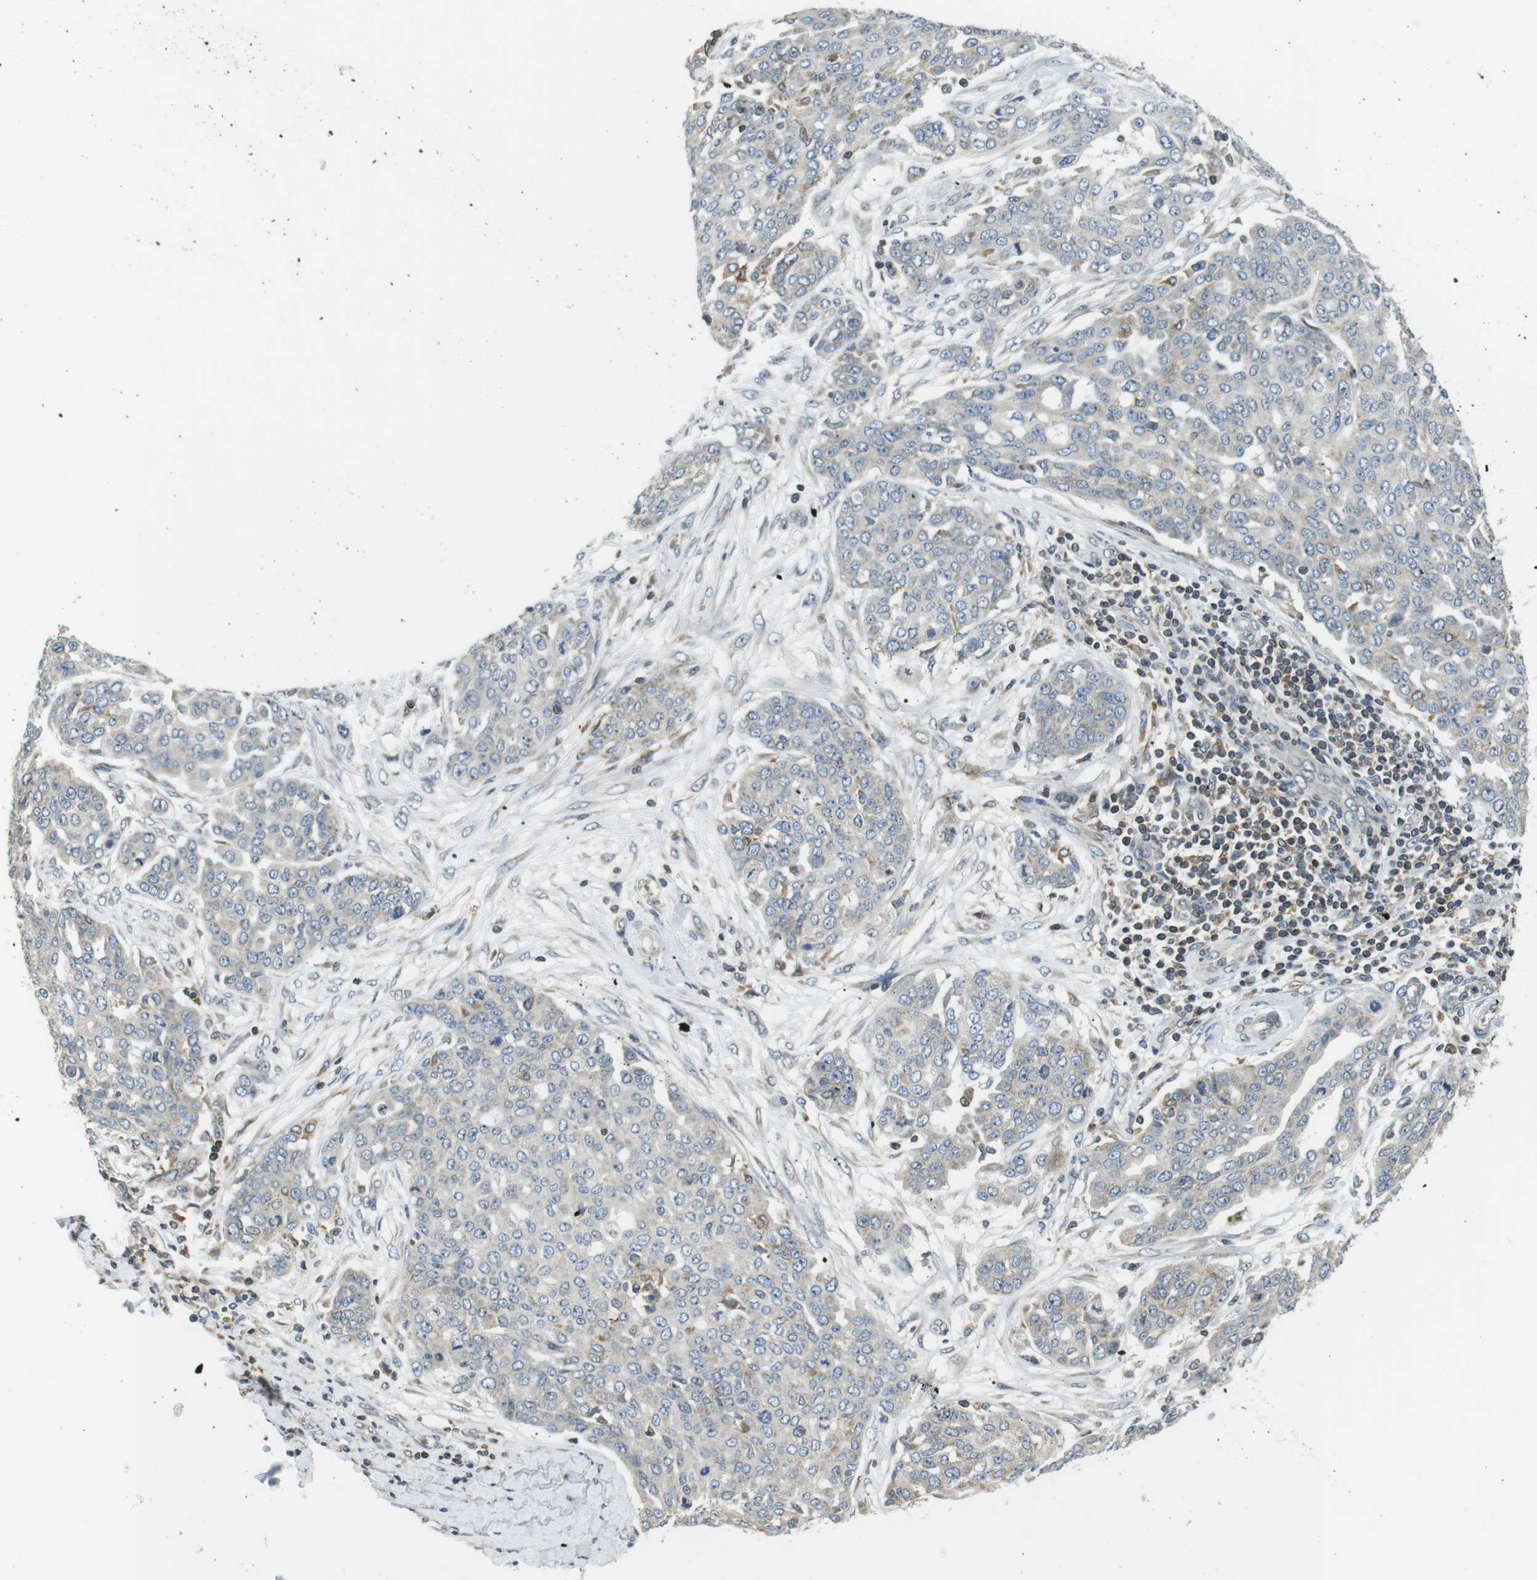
{"staining": {"intensity": "negative", "quantity": "none", "location": "none"}, "tissue": "ovarian cancer", "cell_type": "Tumor cells", "image_type": "cancer", "snomed": [{"axis": "morphology", "description": "Cystadenocarcinoma, serous, NOS"}, {"axis": "topography", "description": "Soft tissue"}, {"axis": "topography", "description": "Ovary"}], "caption": "A high-resolution histopathology image shows IHC staining of serous cystadenocarcinoma (ovarian), which exhibits no significant expression in tumor cells.", "gene": "TMX4", "patient": {"sex": "female", "age": 57}}